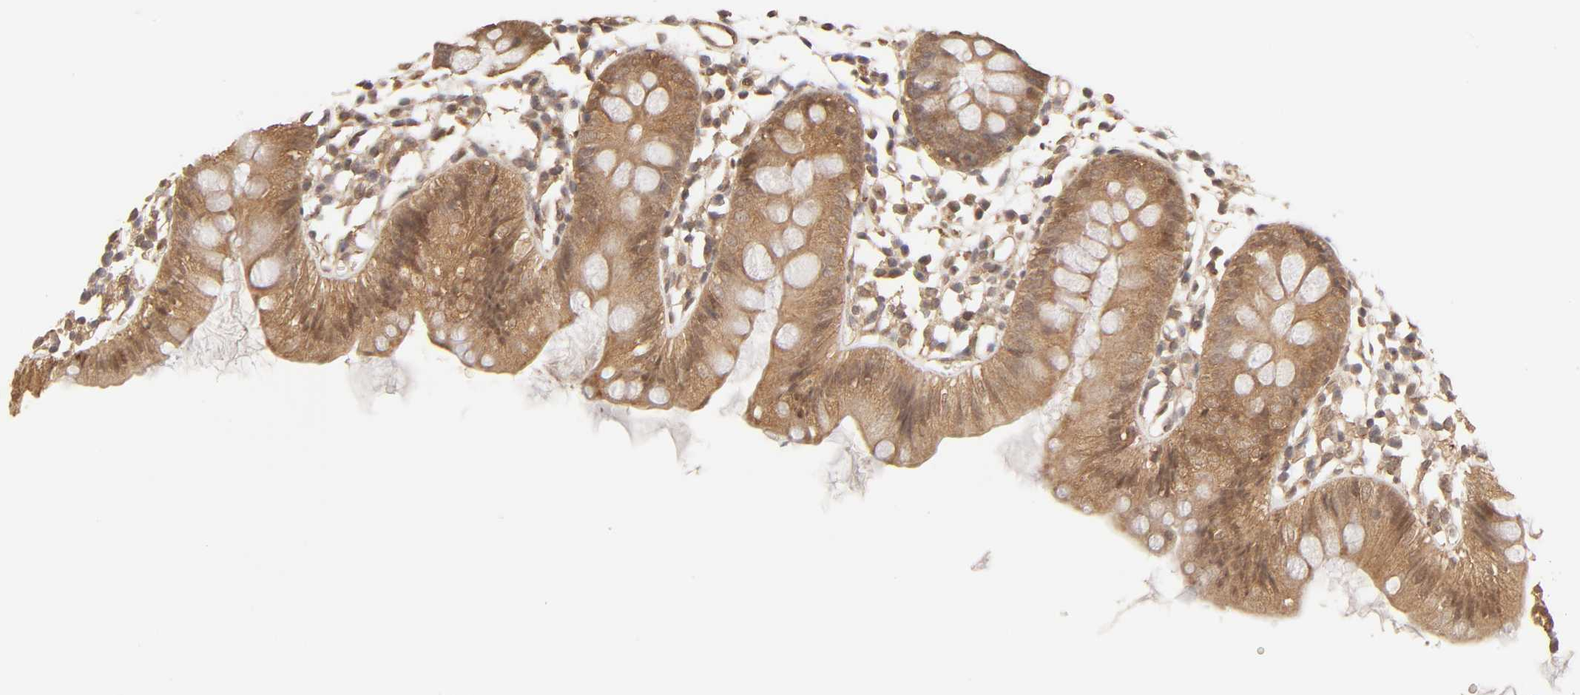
{"staining": {"intensity": "moderate", "quantity": ">75%", "location": "cytoplasmic/membranous"}, "tissue": "colon", "cell_type": "Endothelial cells", "image_type": "normal", "snomed": [{"axis": "morphology", "description": "Normal tissue, NOS"}, {"axis": "topography", "description": "Colon"}], "caption": "Colon stained for a protein displays moderate cytoplasmic/membranous positivity in endothelial cells. The protein of interest is shown in brown color, while the nuclei are stained blue.", "gene": "MAPK1", "patient": {"sex": "male", "age": 14}}